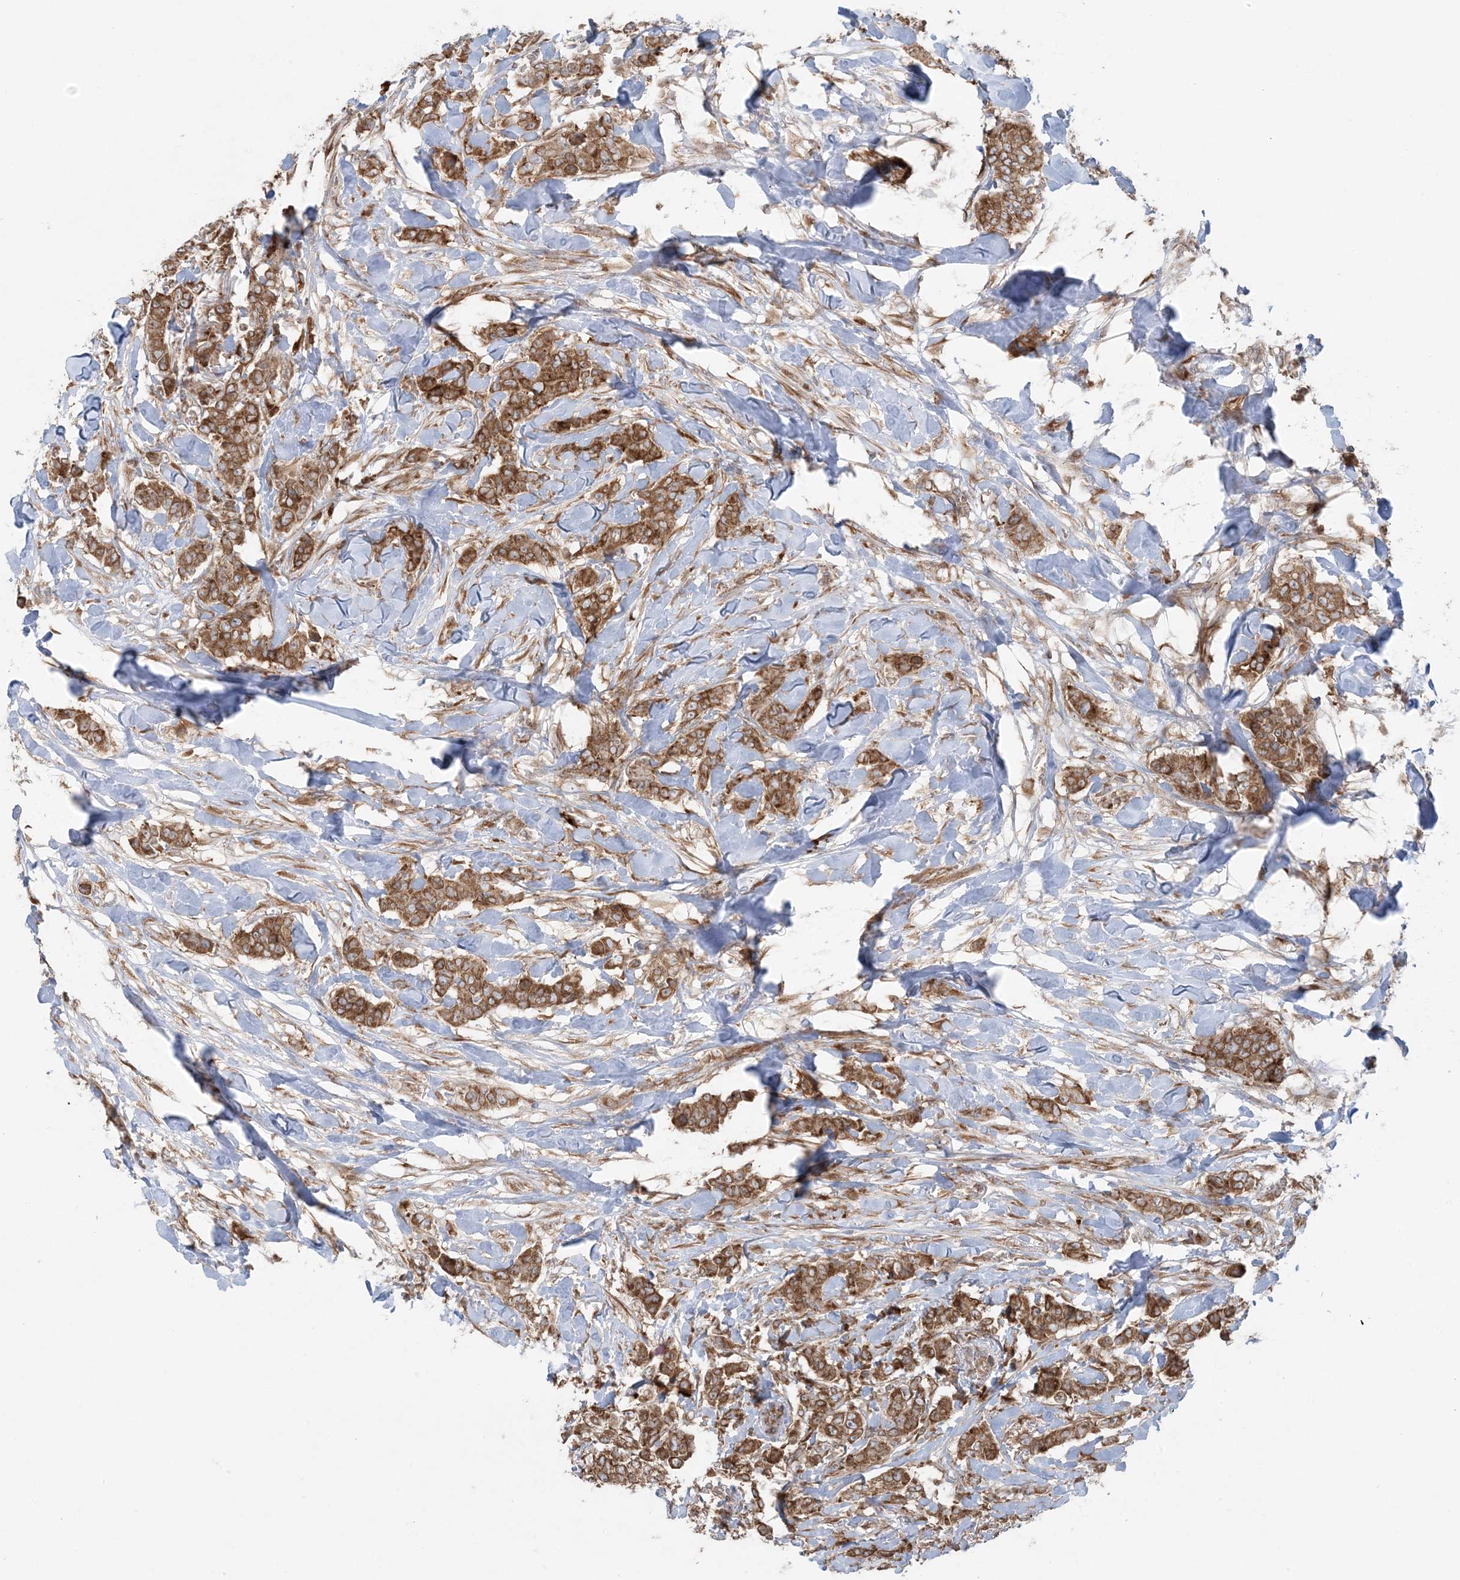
{"staining": {"intensity": "moderate", "quantity": ">75%", "location": "cytoplasmic/membranous"}, "tissue": "breast cancer", "cell_type": "Tumor cells", "image_type": "cancer", "snomed": [{"axis": "morphology", "description": "Duct carcinoma"}, {"axis": "topography", "description": "Breast"}], "caption": "Immunohistochemistry (IHC) photomicrograph of neoplastic tissue: breast cancer (invasive ductal carcinoma) stained using immunohistochemistry (IHC) exhibits medium levels of moderate protein expression localized specifically in the cytoplasmic/membranous of tumor cells, appearing as a cytoplasmic/membranous brown color.", "gene": "UBXN4", "patient": {"sex": "female", "age": 40}}